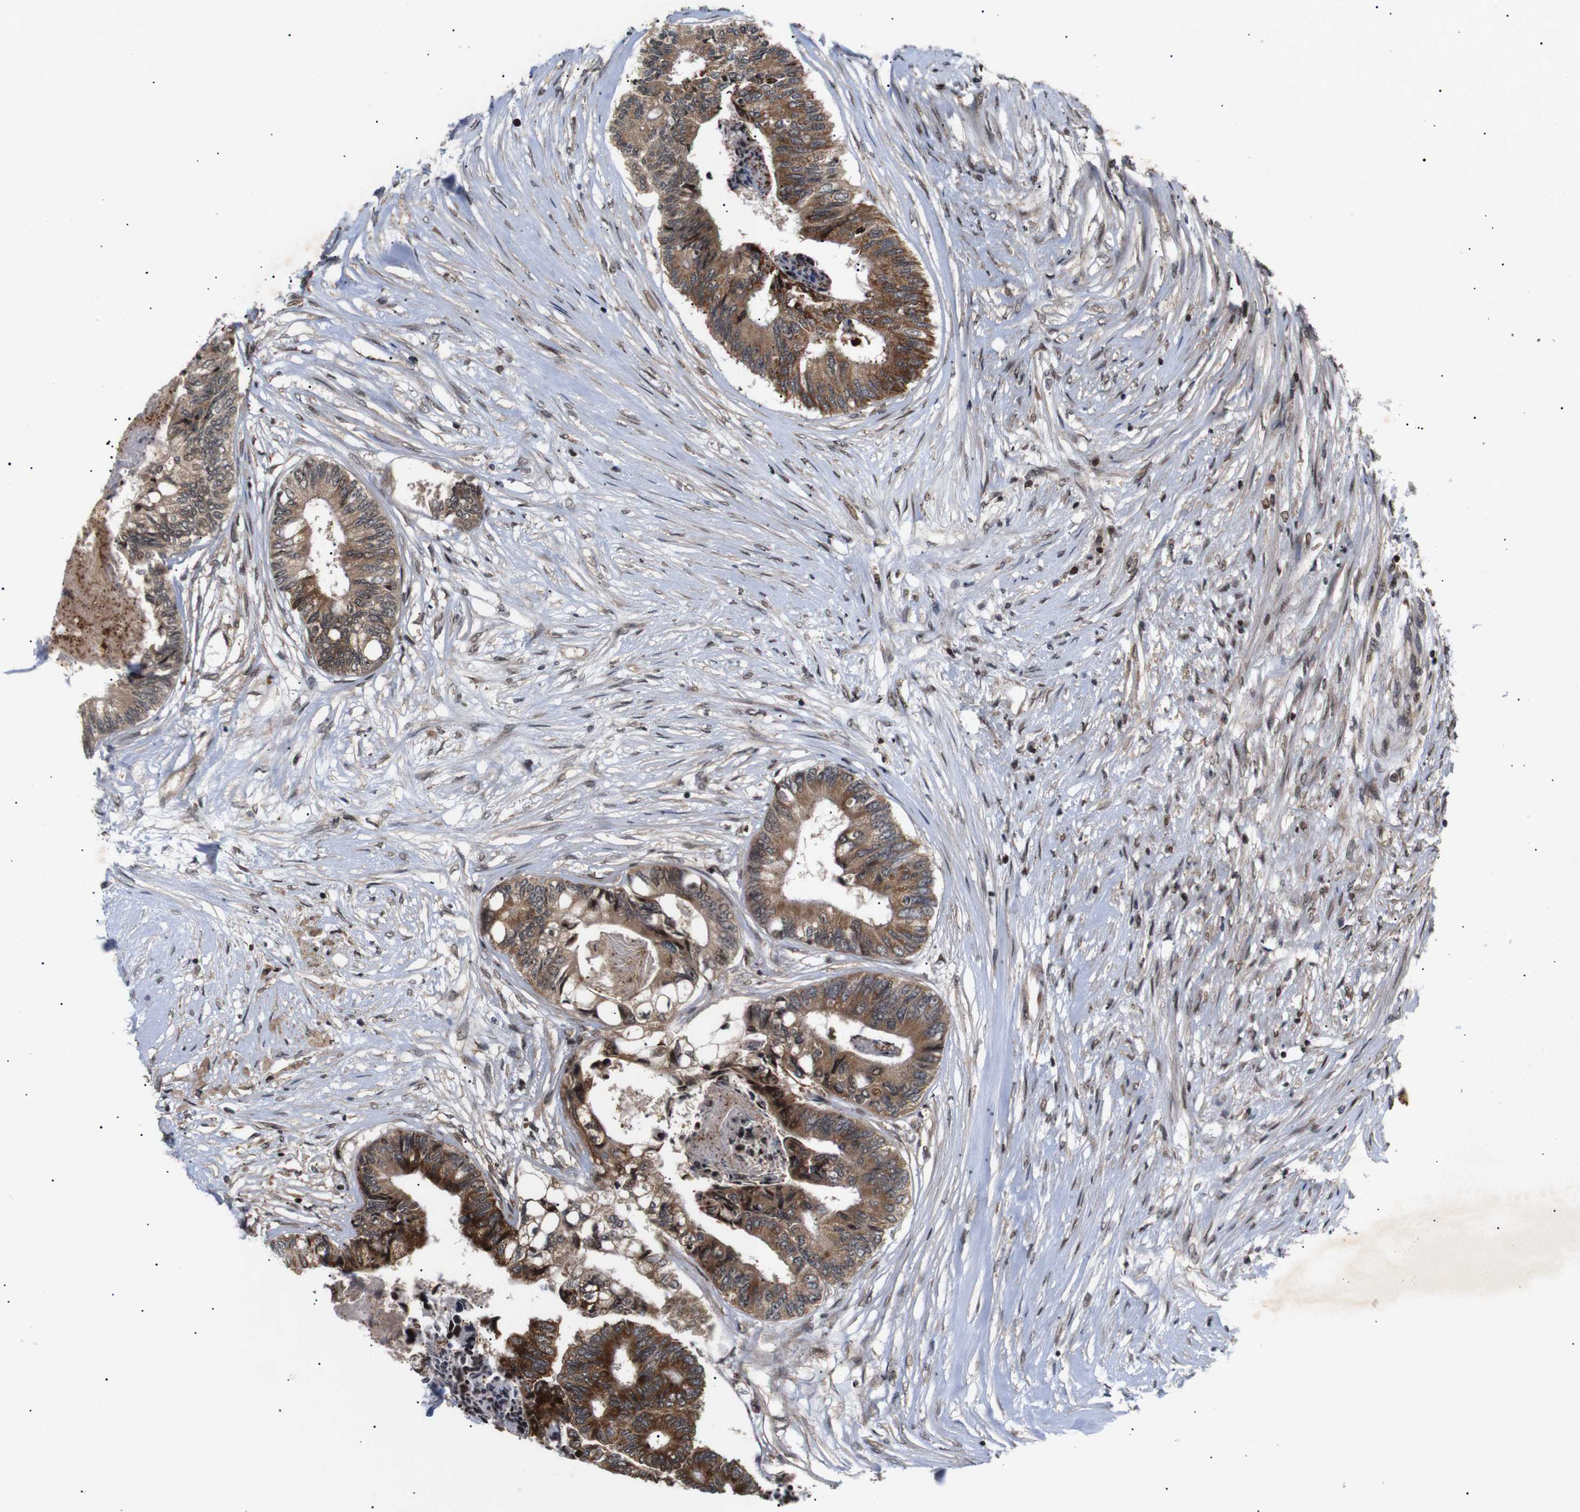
{"staining": {"intensity": "moderate", "quantity": ">75%", "location": "cytoplasmic/membranous"}, "tissue": "colorectal cancer", "cell_type": "Tumor cells", "image_type": "cancer", "snomed": [{"axis": "morphology", "description": "Adenocarcinoma, NOS"}, {"axis": "topography", "description": "Rectum"}], "caption": "Moderate cytoplasmic/membranous protein expression is appreciated in approximately >75% of tumor cells in colorectal adenocarcinoma. Ihc stains the protein of interest in brown and the nuclei are stained blue.", "gene": "KIF23", "patient": {"sex": "male", "age": 63}}